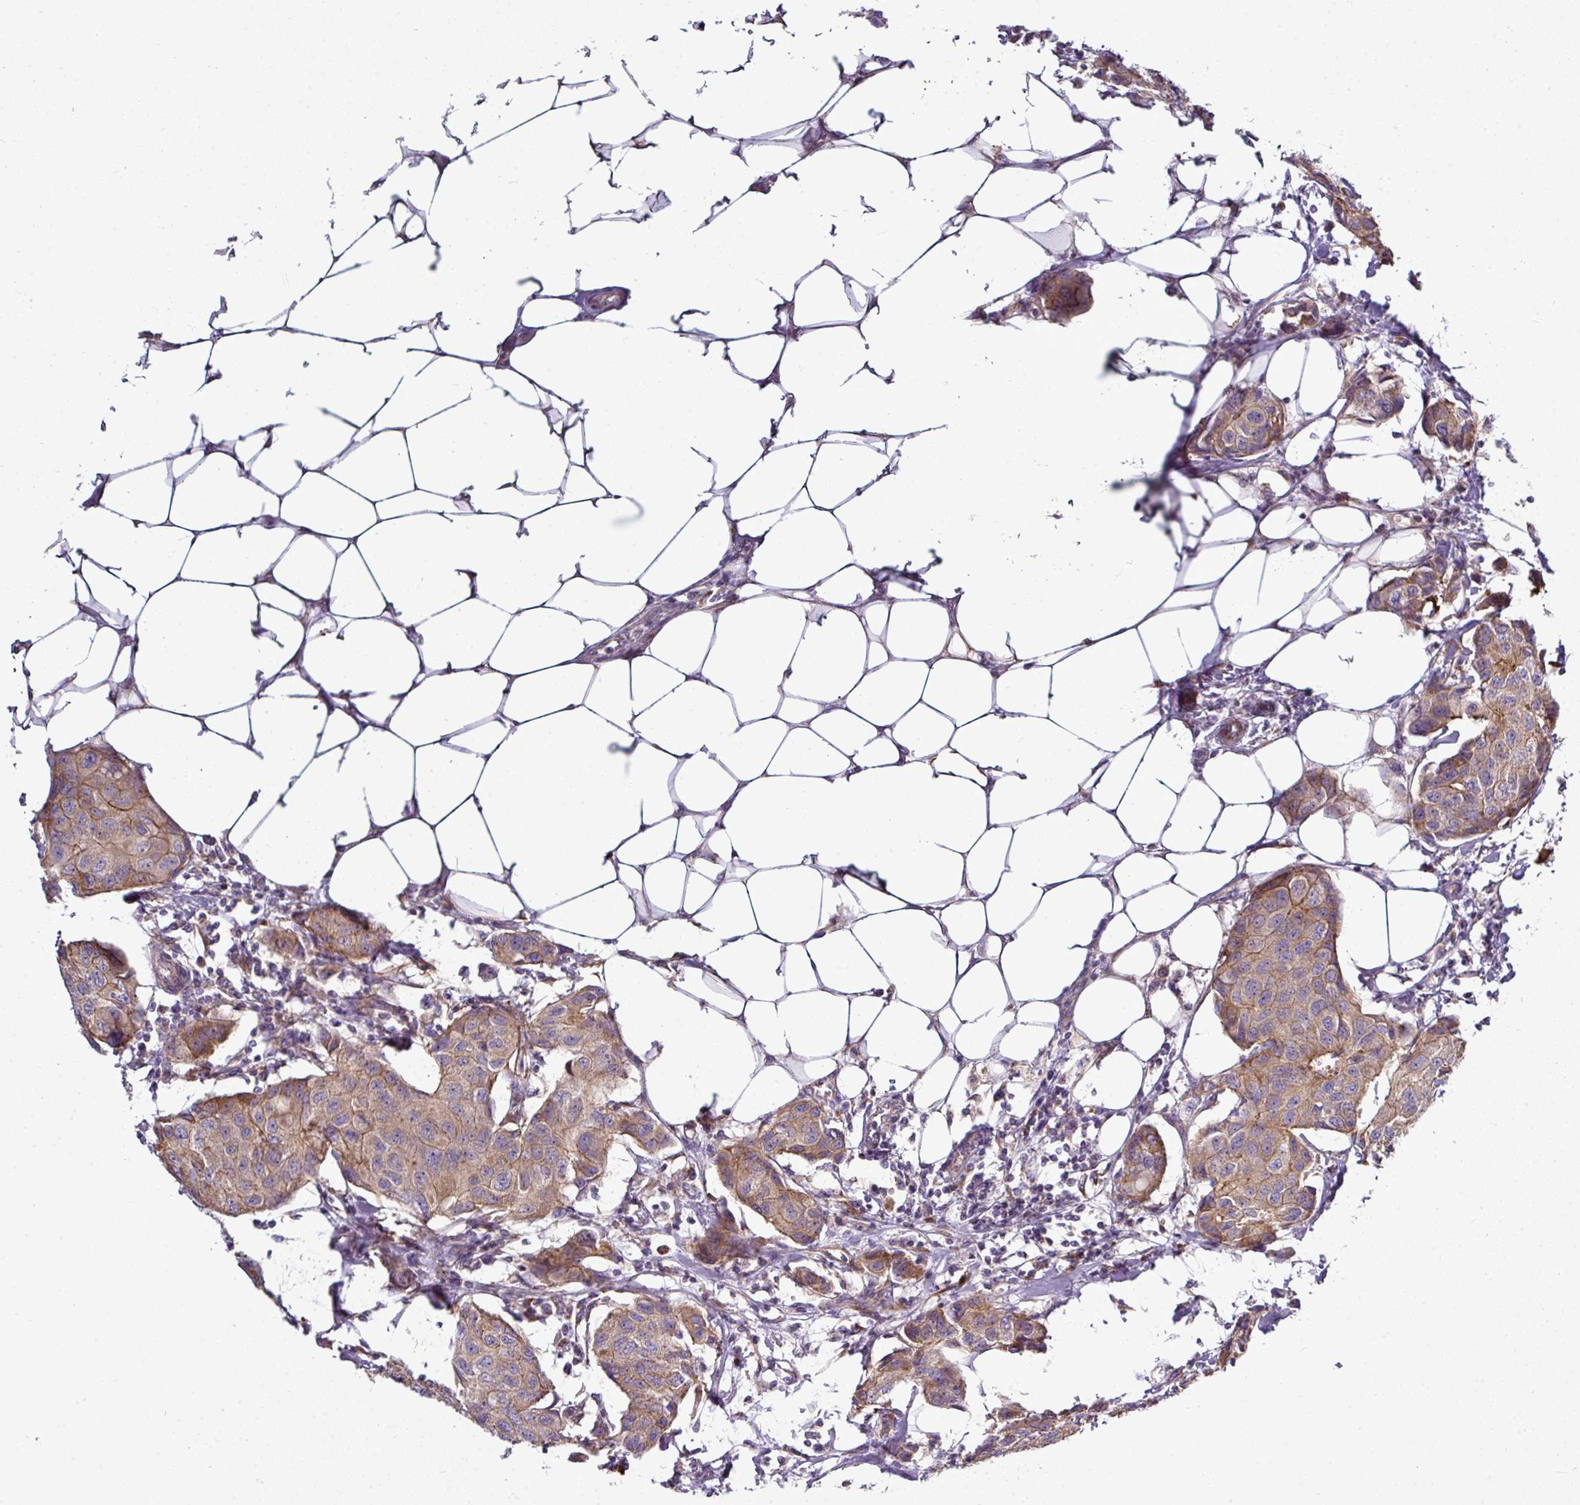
{"staining": {"intensity": "moderate", "quantity": "<25%", "location": "cytoplasmic/membranous"}, "tissue": "breast cancer", "cell_type": "Tumor cells", "image_type": "cancer", "snomed": [{"axis": "morphology", "description": "Duct carcinoma"}, {"axis": "topography", "description": "Breast"}, {"axis": "topography", "description": "Lymph node"}], "caption": "Protein analysis of breast cancer tissue displays moderate cytoplasmic/membranous positivity in approximately <25% of tumor cells.", "gene": "GAN", "patient": {"sex": "female", "age": 80}}